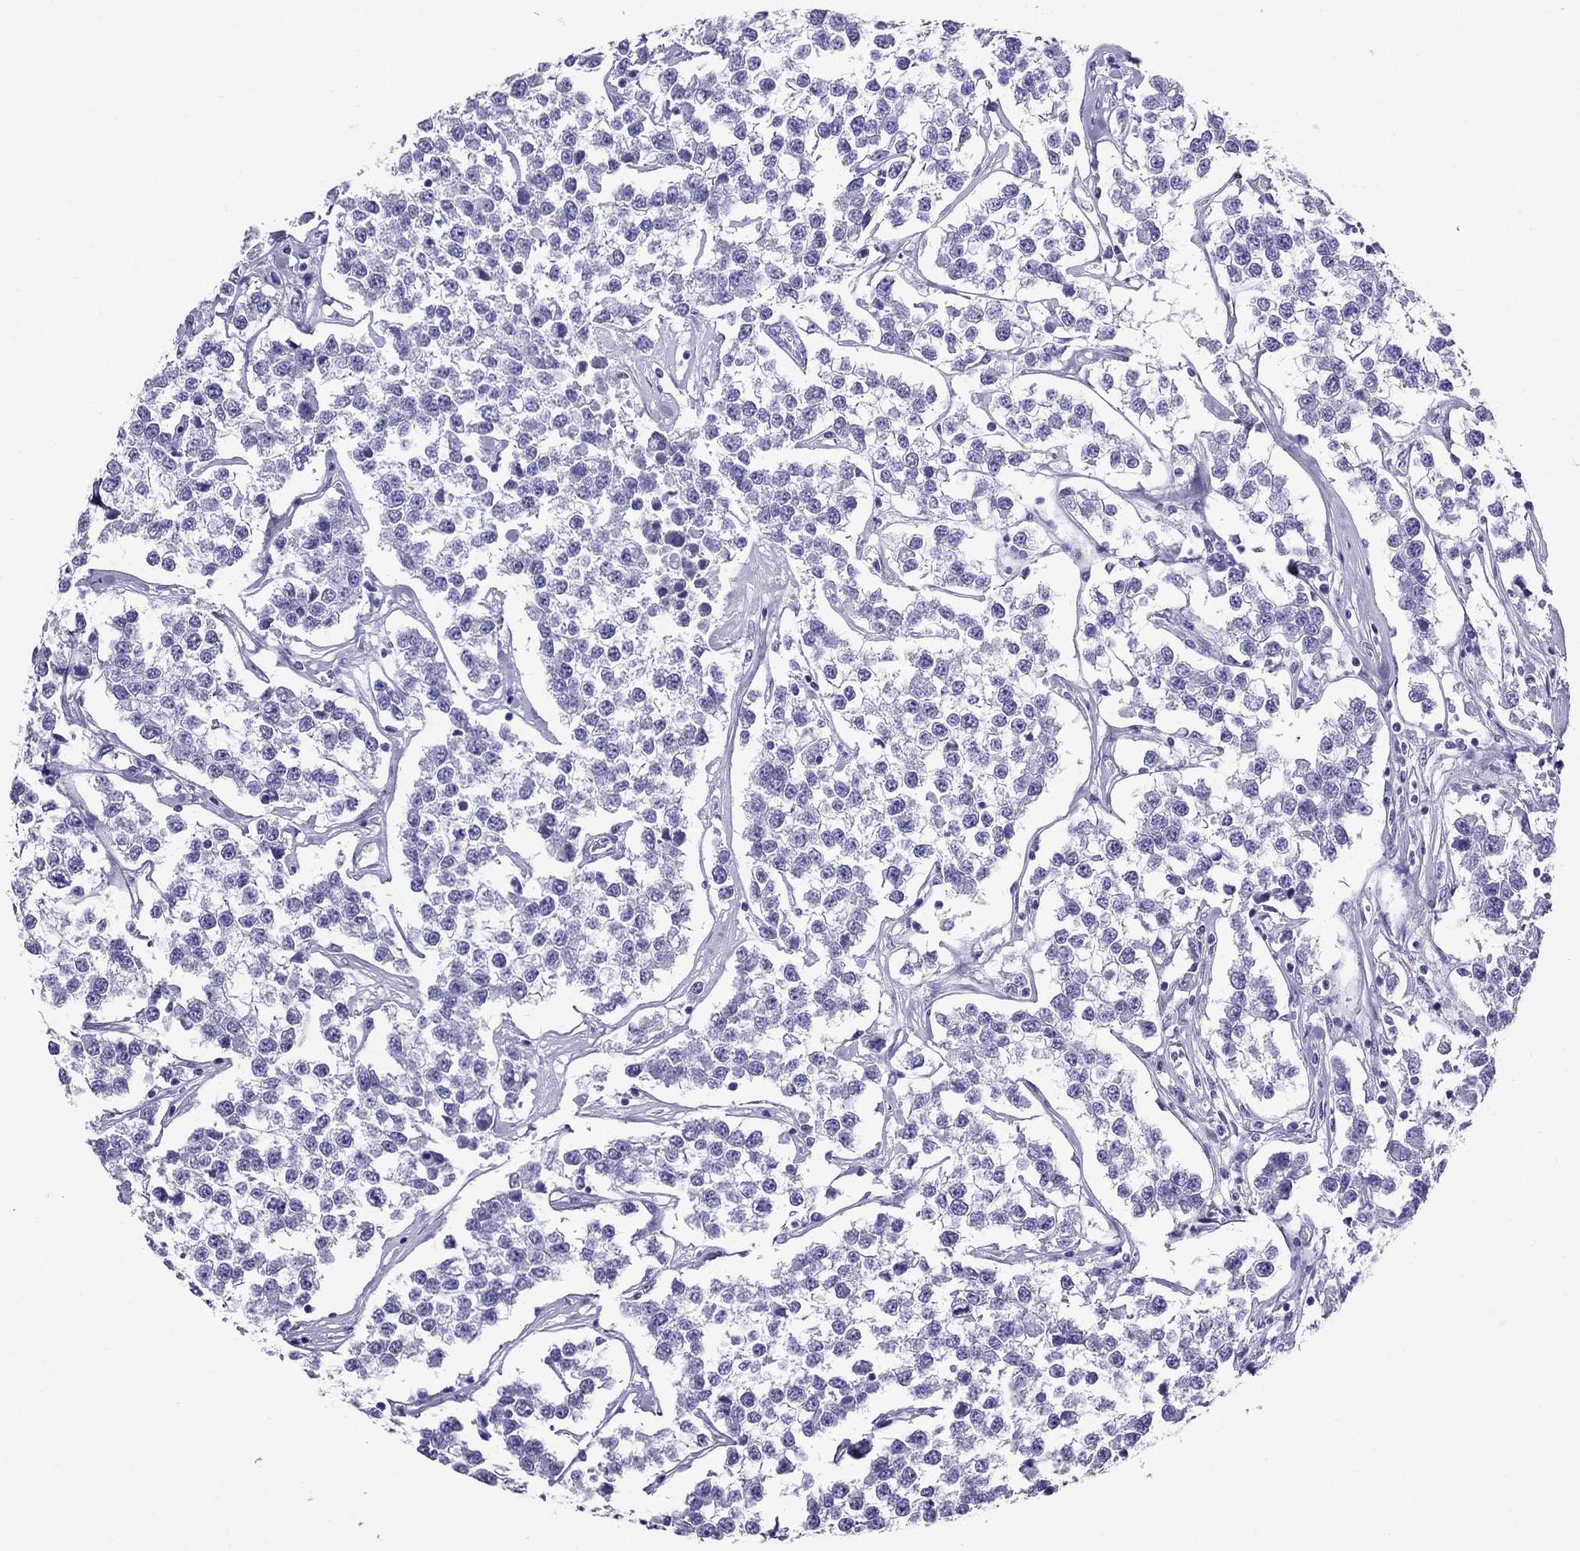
{"staining": {"intensity": "negative", "quantity": "none", "location": "none"}, "tissue": "testis cancer", "cell_type": "Tumor cells", "image_type": "cancer", "snomed": [{"axis": "morphology", "description": "Seminoma, NOS"}, {"axis": "topography", "description": "Testis"}], "caption": "DAB (3,3'-diaminobenzidine) immunohistochemical staining of seminoma (testis) shows no significant expression in tumor cells. Nuclei are stained in blue.", "gene": "AVPR1B", "patient": {"sex": "male", "age": 59}}